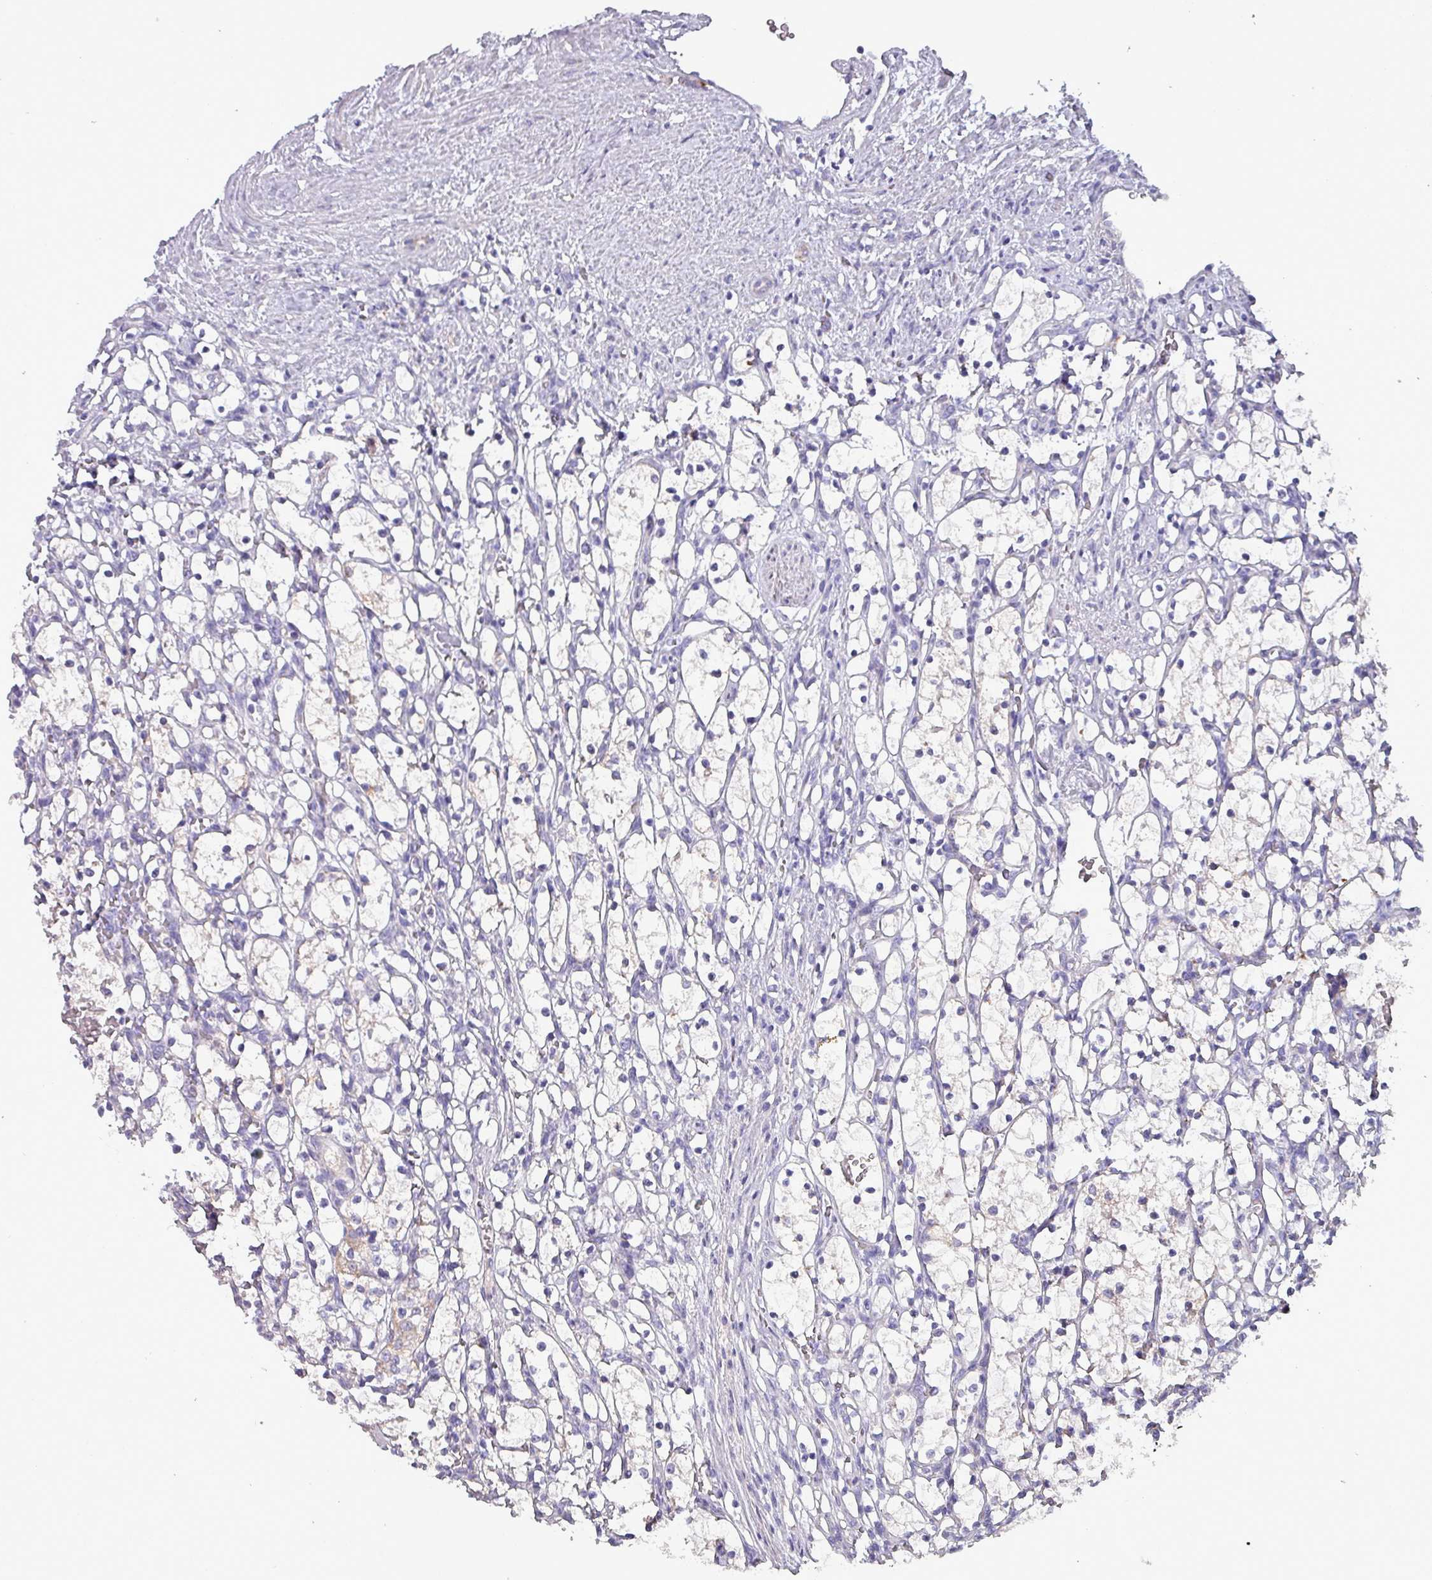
{"staining": {"intensity": "negative", "quantity": "none", "location": "none"}, "tissue": "renal cancer", "cell_type": "Tumor cells", "image_type": "cancer", "snomed": [{"axis": "morphology", "description": "Adenocarcinoma, NOS"}, {"axis": "topography", "description": "Kidney"}], "caption": "Immunohistochemistry image of renal cancer (adenocarcinoma) stained for a protein (brown), which displays no positivity in tumor cells. (Stains: DAB immunohistochemistry (IHC) with hematoxylin counter stain, Microscopy: brightfield microscopy at high magnification).", "gene": "HSD3B7", "patient": {"sex": "female", "age": 69}}